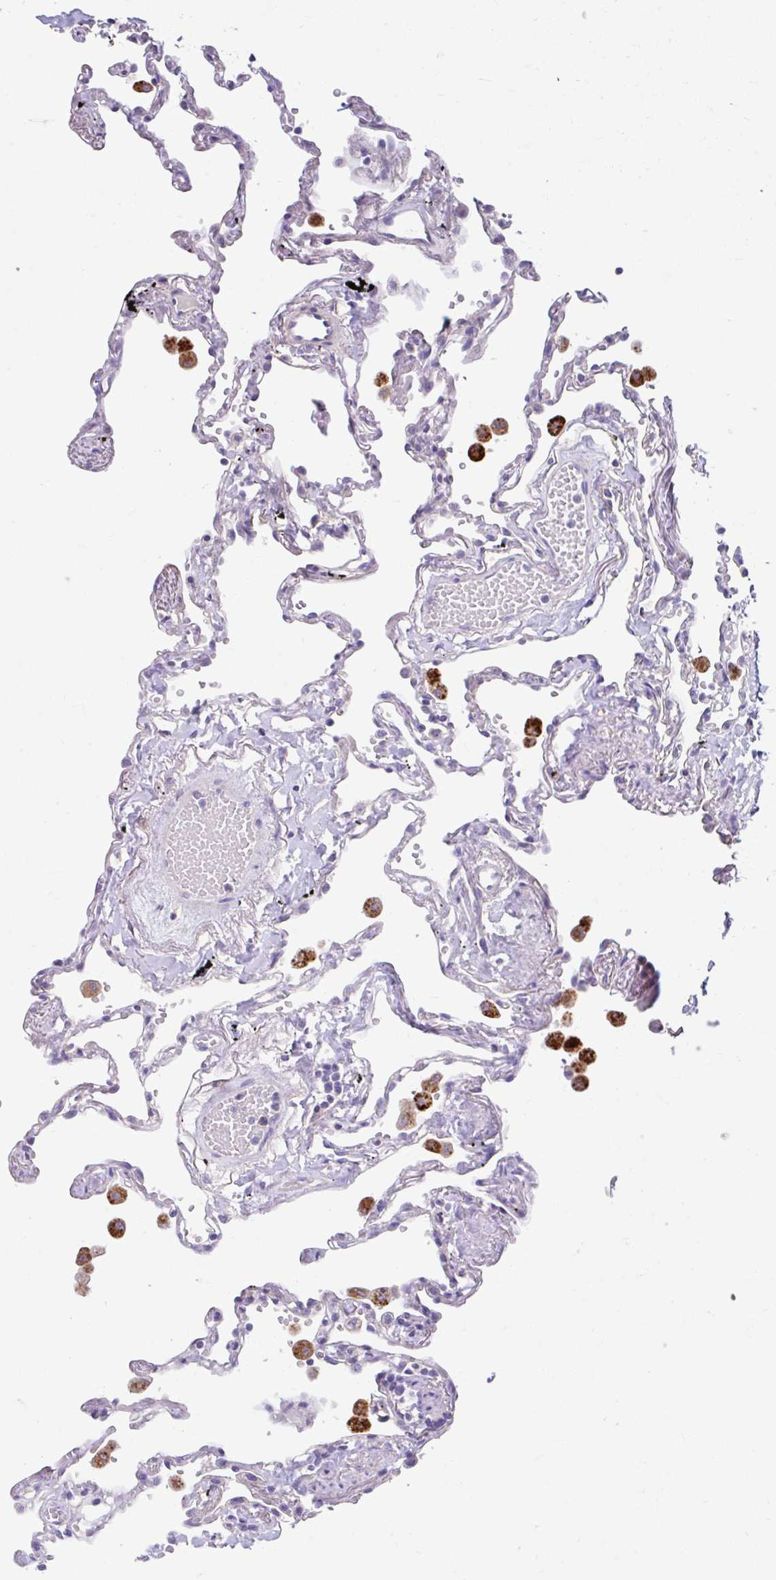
{"staining": {"intensity": "moderate", "quantity": "<25%", "location": "cytoplasmic/membranous"}, "tissue": "lung", "cell_type": "Alveolar cells", "image_type": "normal", "snomed": [{"axis": "morphology", "description": "Normal tissue, NOS"}, {"axis": "topography", "description": "Lung"}], "caption": "This histopathology image reveals normal lung stained with immunohistochemistry to label a protein in brown. The cytoplasmic/membranous of alveolar cells show moderate positivity for the protein. Nuclei are counter-stained blue.", "gene": "ZNF33A", "patient": {"sex": "female", "age": 67}}